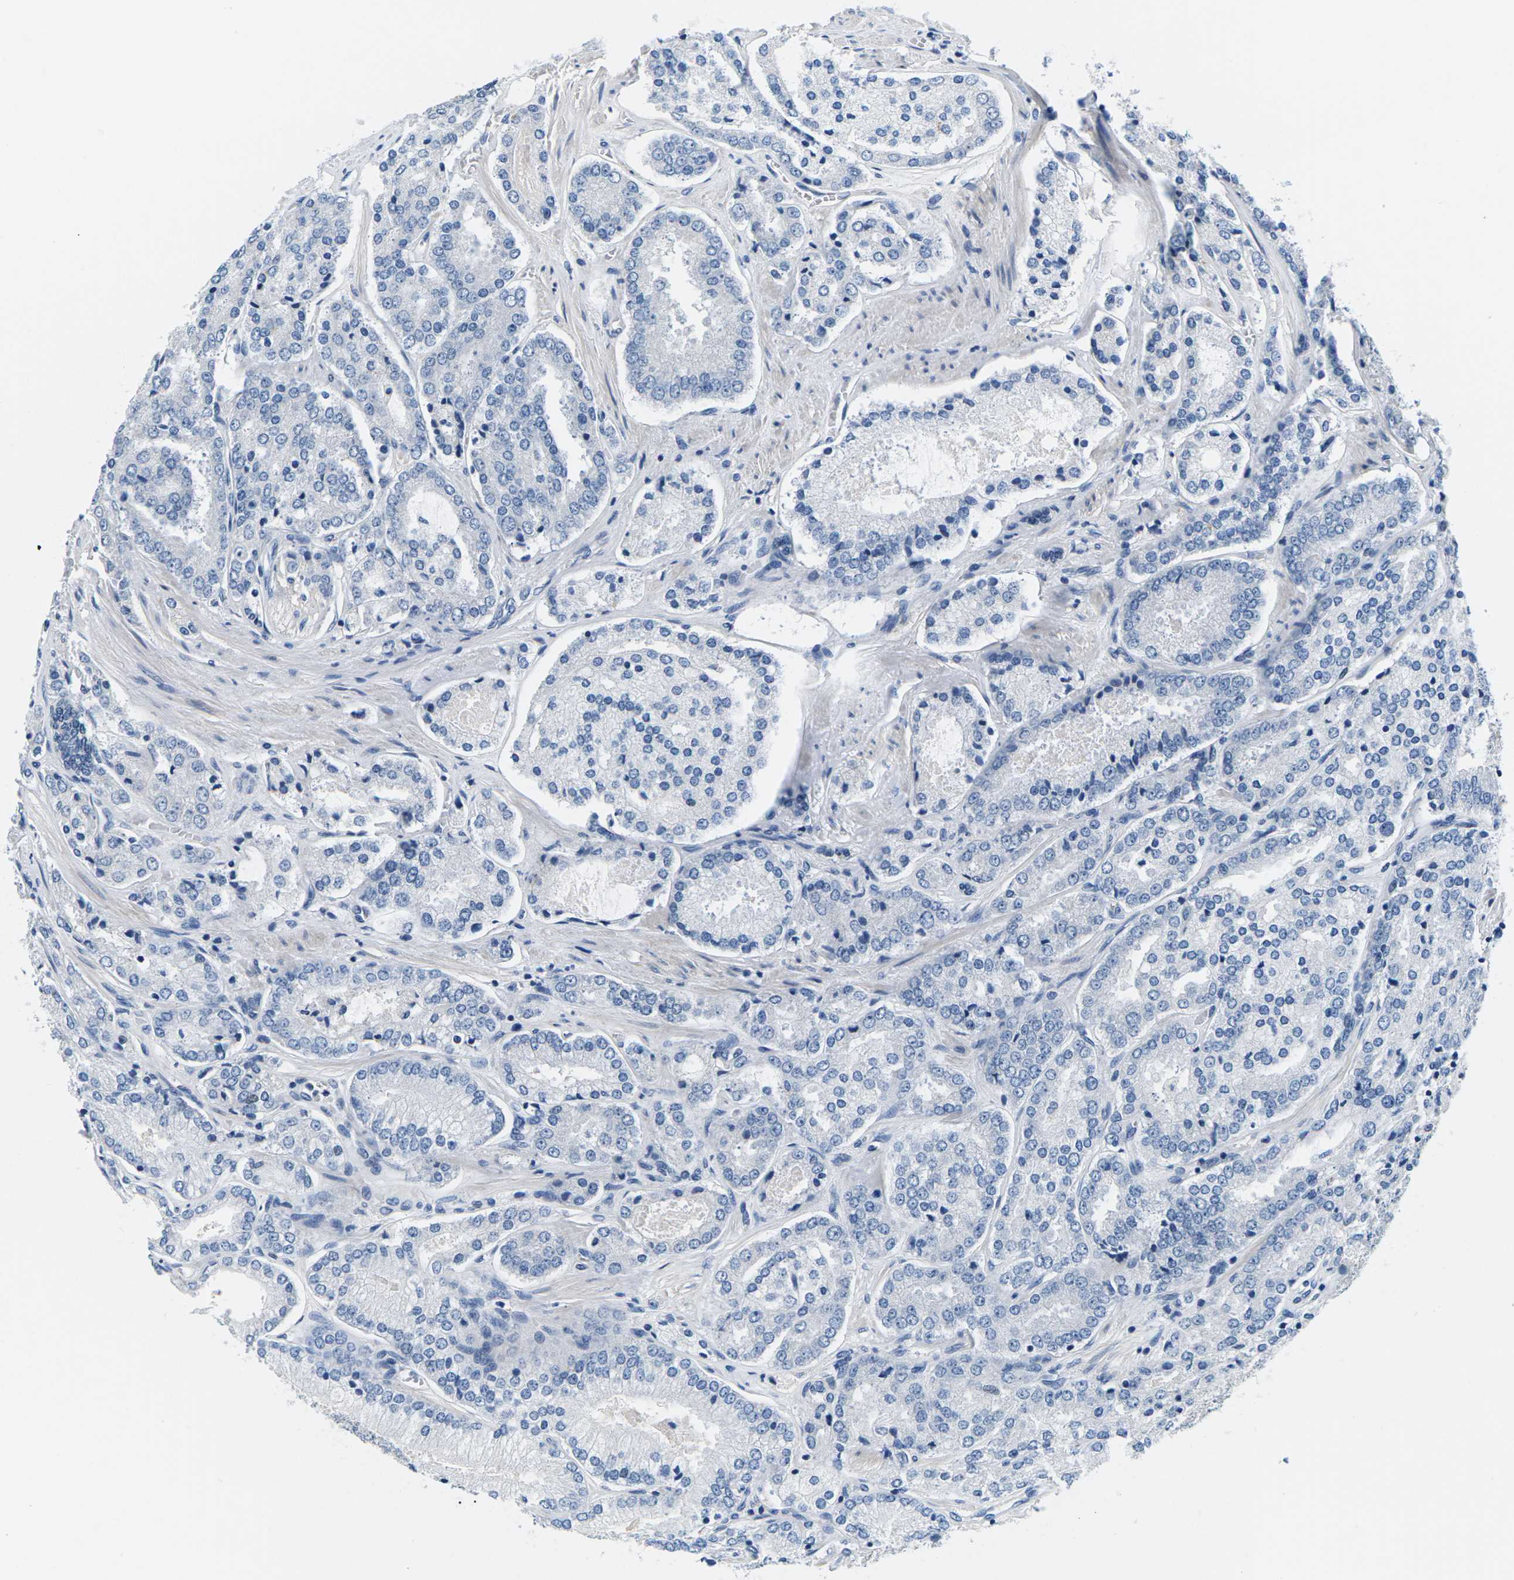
{"staining": {"intensity": "negative", "quantity": "none", "location": "none"}, "tissue": "prostate cancer", "cell_type": "Tumor cells", "image_type": "cancer", "snomed": [{"axis": "morphology", "description": "Adenocarcinoma, High grade"}, {"axis": "topography", "description": "Prostate"}], "caption": "IHC histopathology image of neoplastic tissue: prostate cancer (high-grade adenocarcinoma) stained with DAB reveals no significant protein expression in tumor cells. The staining was performed using DAB (3,3'-diaminobenzidine) to visualize the protein expression in brown, while the nuclei were stained in blue with hematoxylin (Magnification: 20x).", "gene": "TSPAN2", "patient": {"sex": "male", "age": 65}}